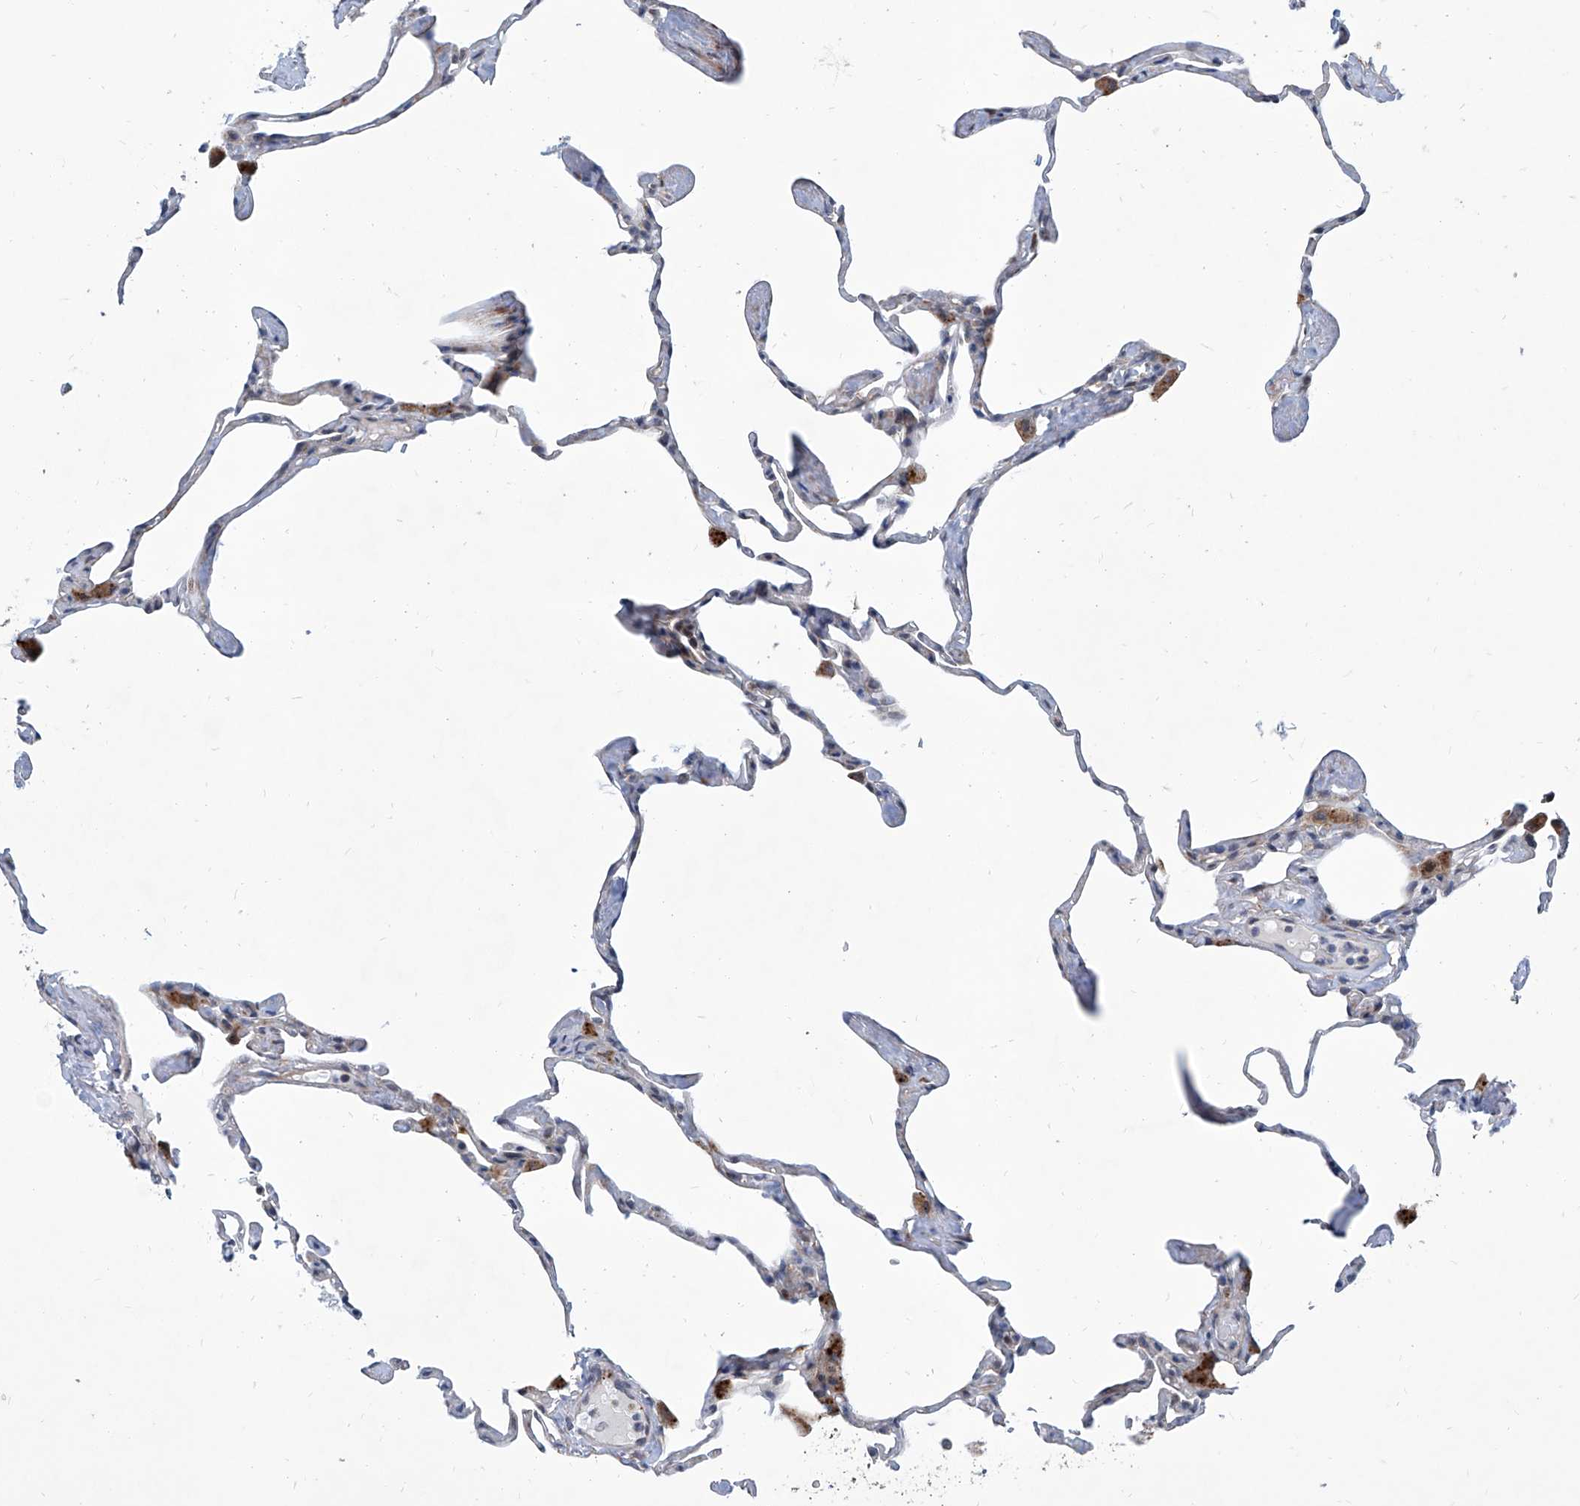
{"staining": {"intensity": "negative", "quantity": "none", "location": "none"}, "tissue": "lung", "cell_type": "Alveolar cells", "image_type": "normal", "snomed": [{"axis": "morphology", "description": "Normal tissue, NOS"}, {"axis": "topography", "description": "Lung"}], "caption": "A high-resolution photomicrograph shows immunohistochemistry staining of normal lung, which shows no significant expression in alveolar cells. (Immunohistochemistry, brightfield microscopy, high magnification).", "gene": "USP48", "patient": {"sex": "male", "age": 65}}